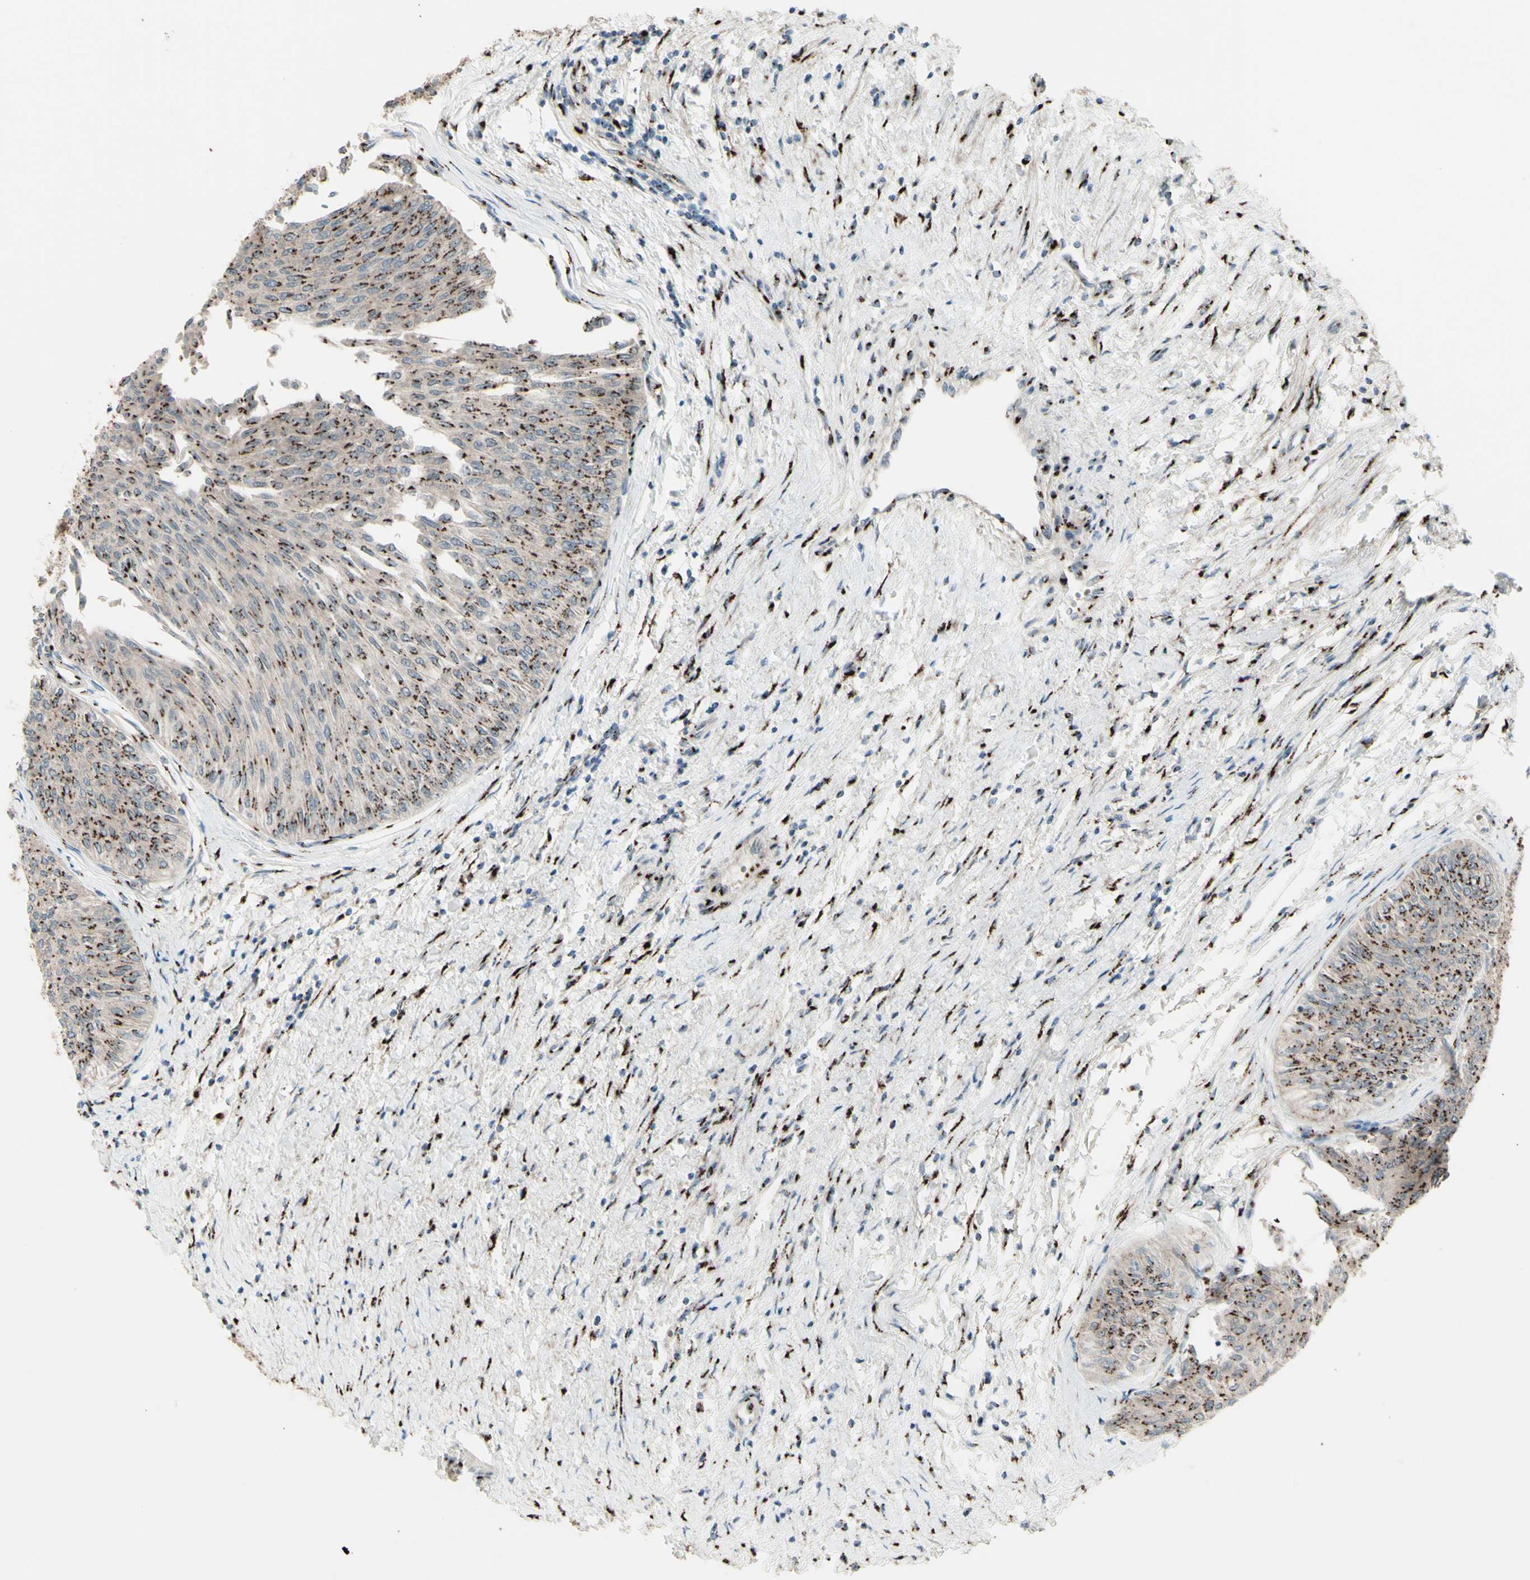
{"staining": {"intensity": "moderate", "quantity": ">75%", "location": "cytoplasmic/membranous"}, "tissue": "urothelial cancer", "cell_type": "Tumor cells", "image_type": "cancer", "snomed": [{"axis": "morphology", "description": "Urothelial carcinoma, Low grade"}, {"axis": "topography", "description": "Urinary bladder"}], "caption": "Low-grade urothelial carcinoma stained with a protein marker exhibits moderate staining in tumor cells.", "gene": "BPNT2", "patient": {"sex": "male", "age": 78}}